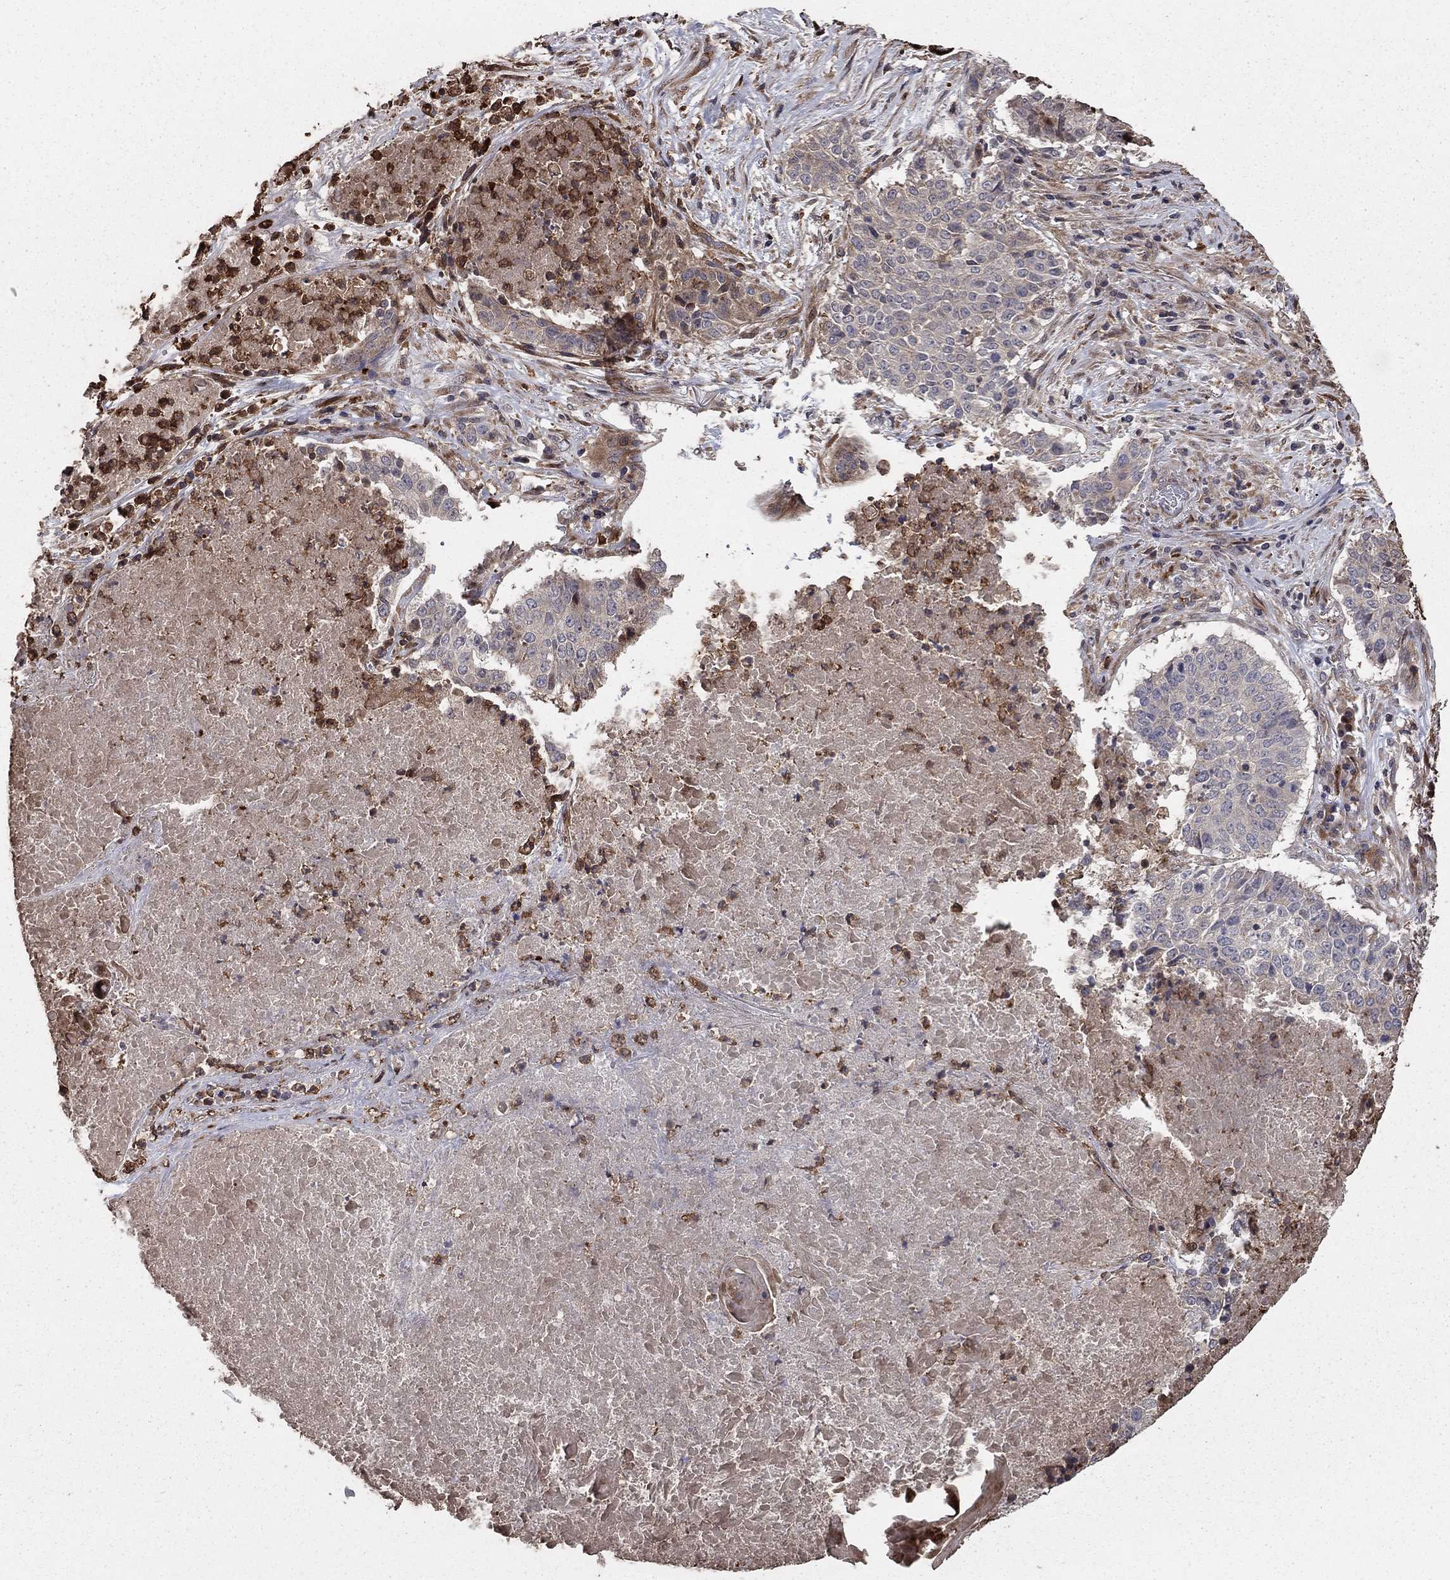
{"staining": {"intensity": "negative", "quantity": "none", "location": "none"}, "tissue": "lung cancer", "cell_type": "Tumor cells", "image_type": "cancer", "snomed": [{"axis": "morphology", "description": "Squamous cell carcinoma, NOS"}, {"axis": "topography", "description": "Lung"}], "caption": "This is an IHC image of human lung cancer. There is no positivity in tumor cells.", "gene": "GYG1", "patient": {"sex": "male", "age": 64}}